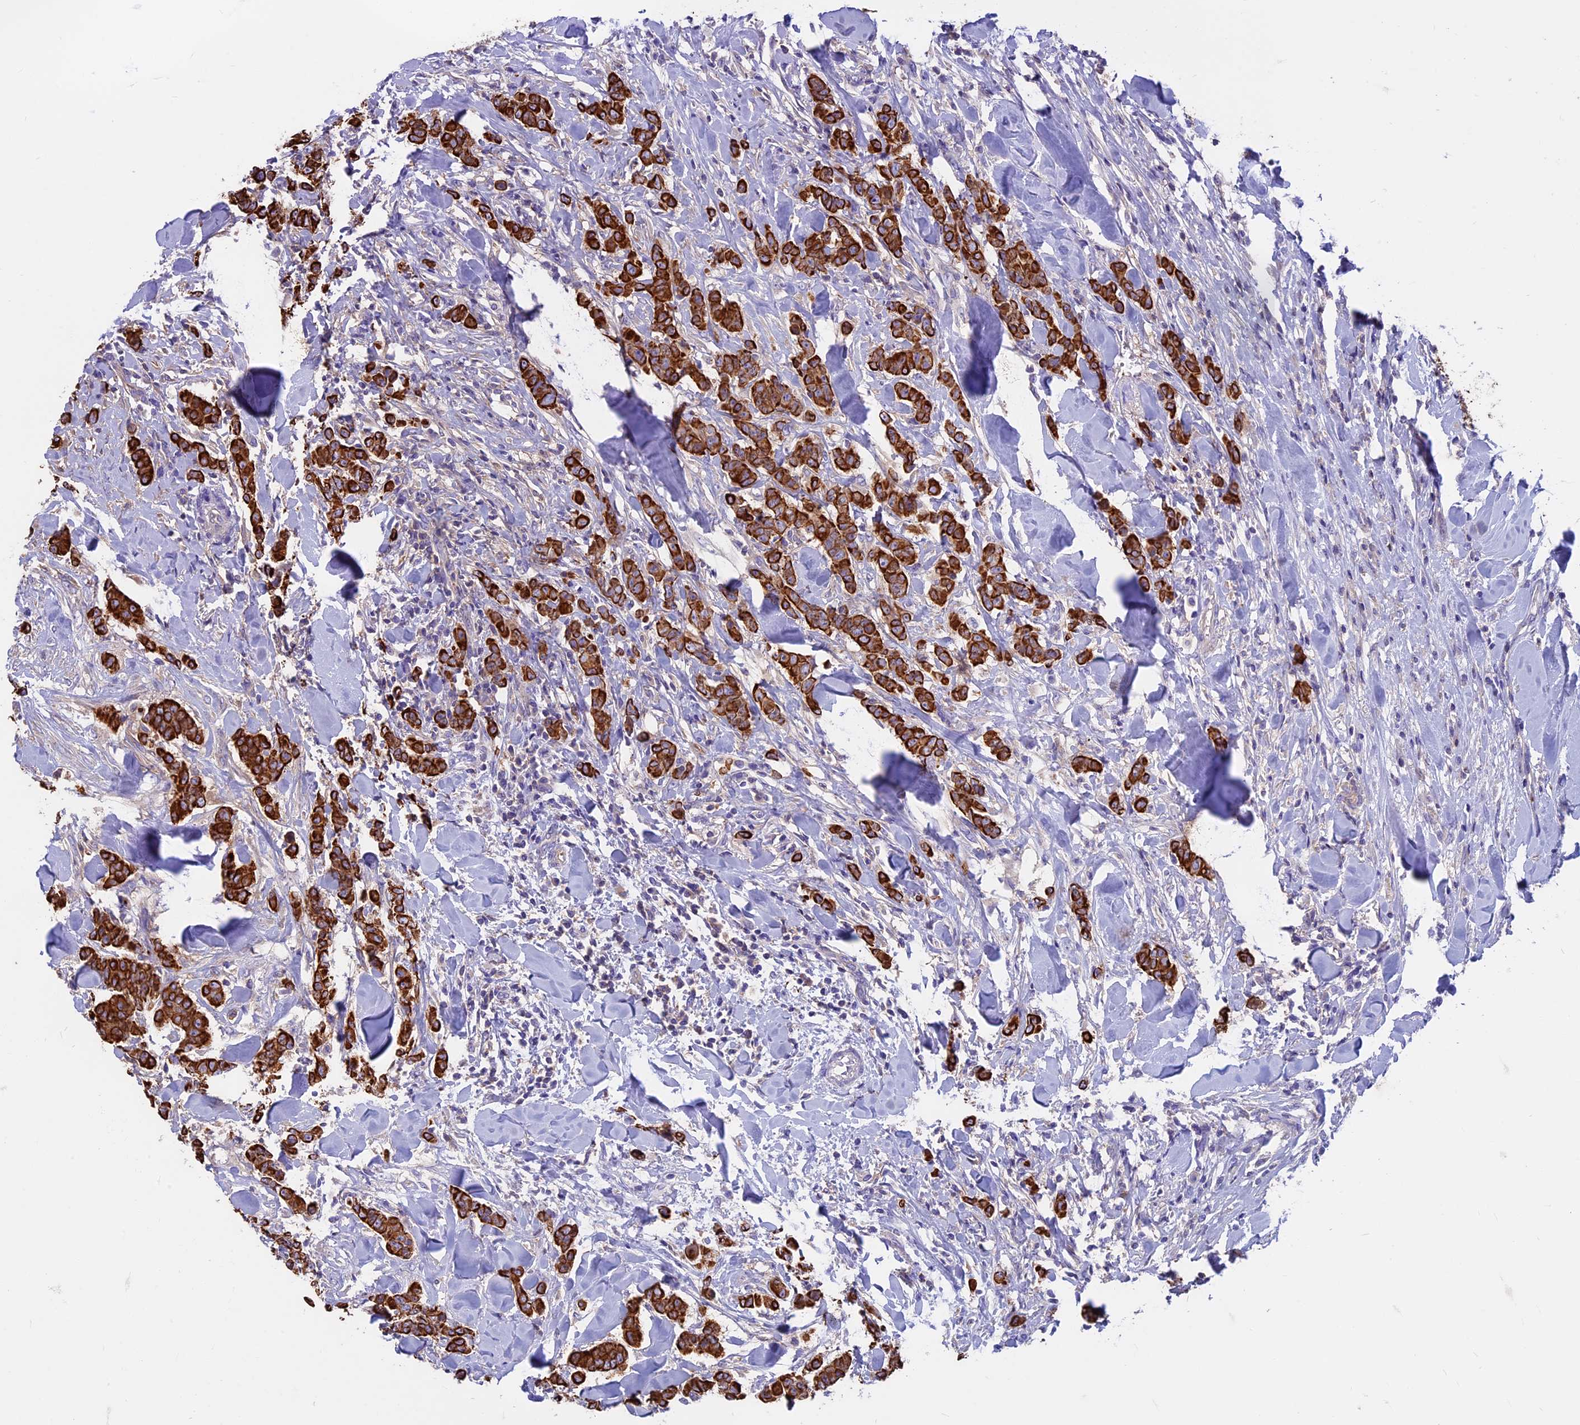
{"staining": {"intensity": "strong", "quantity": ">75%", "location": "cytoplasmic/membranous"}, "tissue": "breast cancer", "cell_type": "Tumor cells", "image_type": "cancer", "snomed": [{"axis": "morphology", "description": "Duct carcinoma"}, {"axis": "topography", "description": "Breast"}], "caption": "A photomicrograph of intraductal carcinoma (breast) stained for a protein demonstrates strong cytoplasmic/membranous brown staining in tumor cells.", "gene": "CDAN1", "patient": {"sex": "female", "age": 40}}